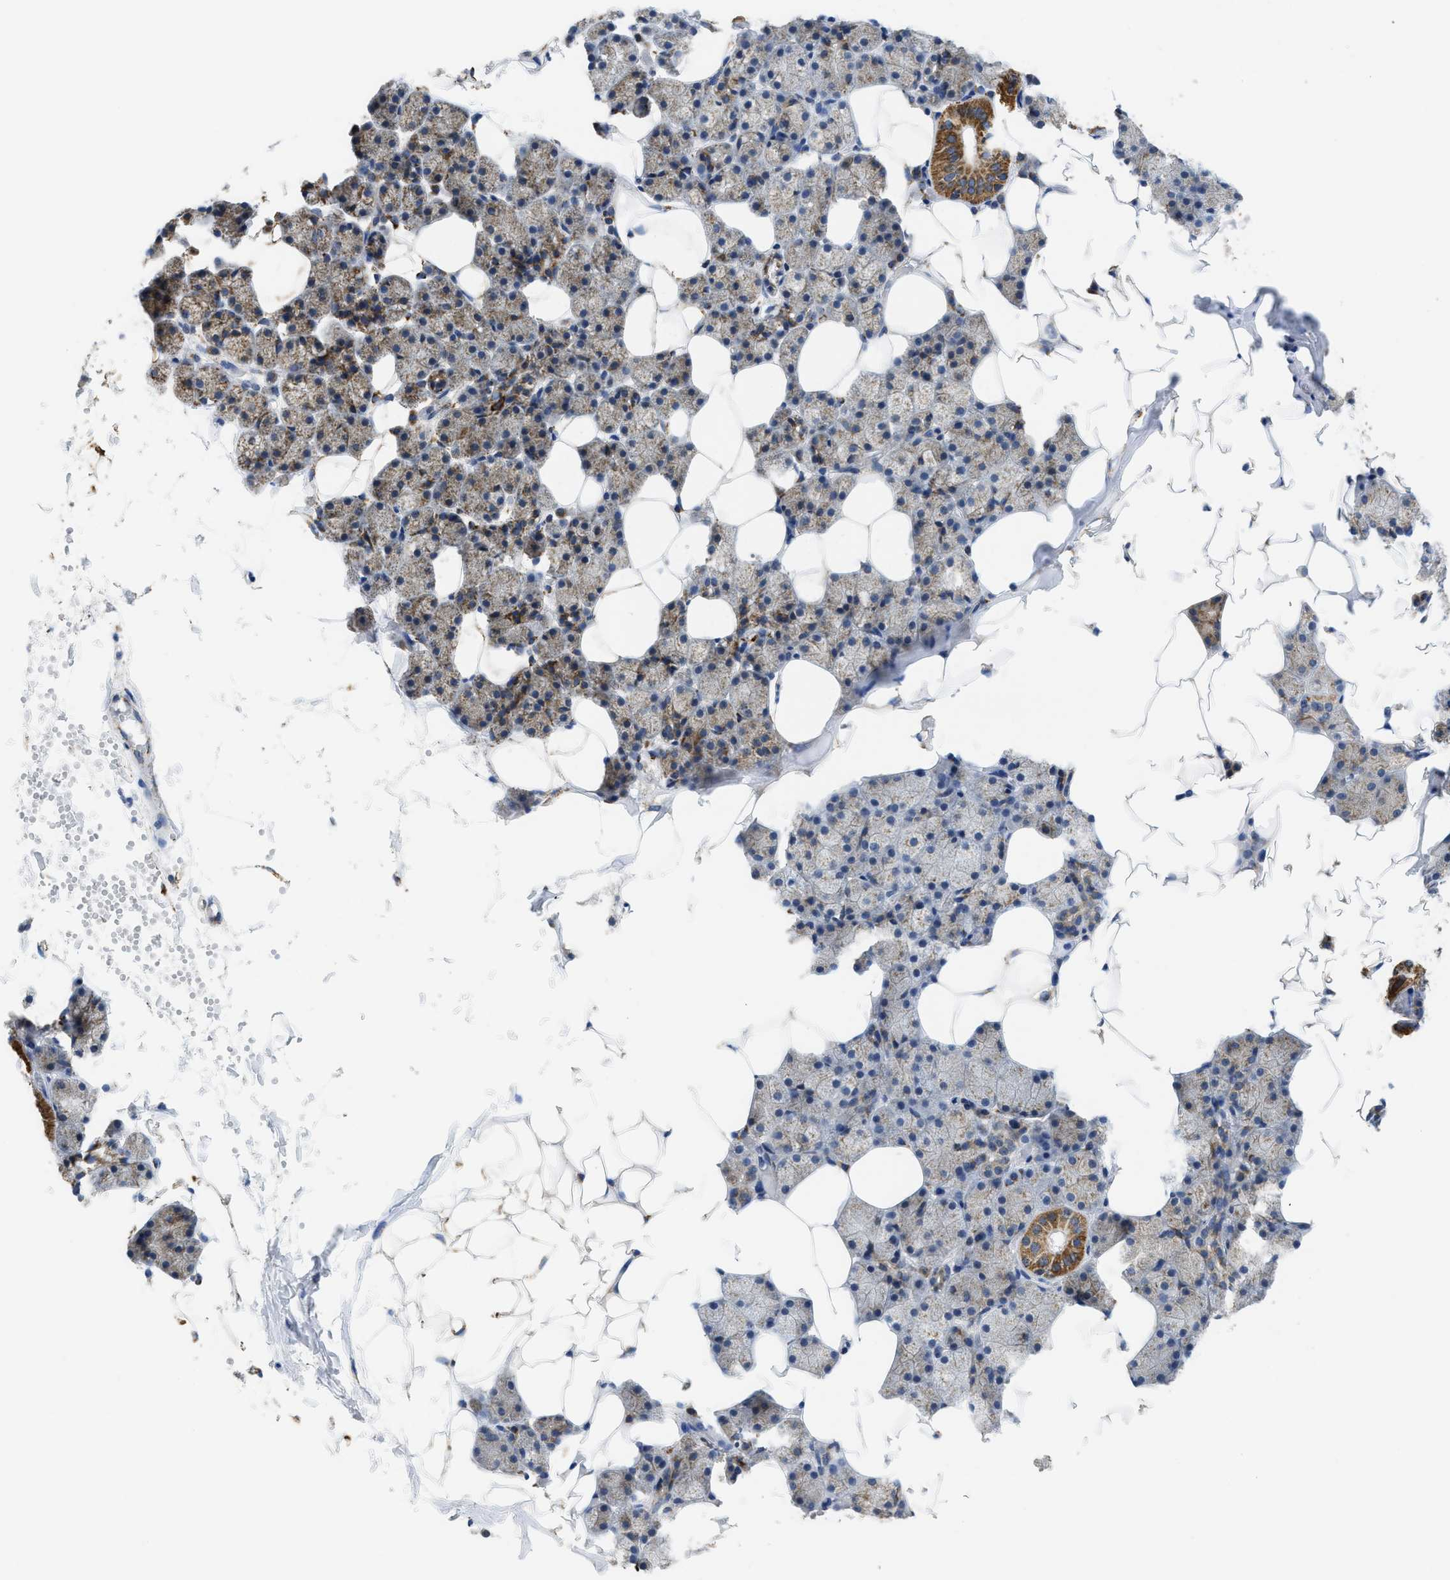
{"staining": {"intensity": "weak", "quantity": "25%-75%", "location": "cytoplasmic/membranous"}, "tissue": "salivary gland", "cell_type": "Glandular cells", "image_type": "normal", "snomed": [{"axis": "morphology", "description": "Normal tissue, NOS"}, {"axis": "topography", "description": "Salivary gland"}], "caption": "About 25%-75% of glandular cells in normal salivary gland reveal weak cytoplasmic/membranous protein expression as visualized by brown immunohistochemical staining.", "gene": "GATD3", "patient": {"sex": "female", "age": 33}}